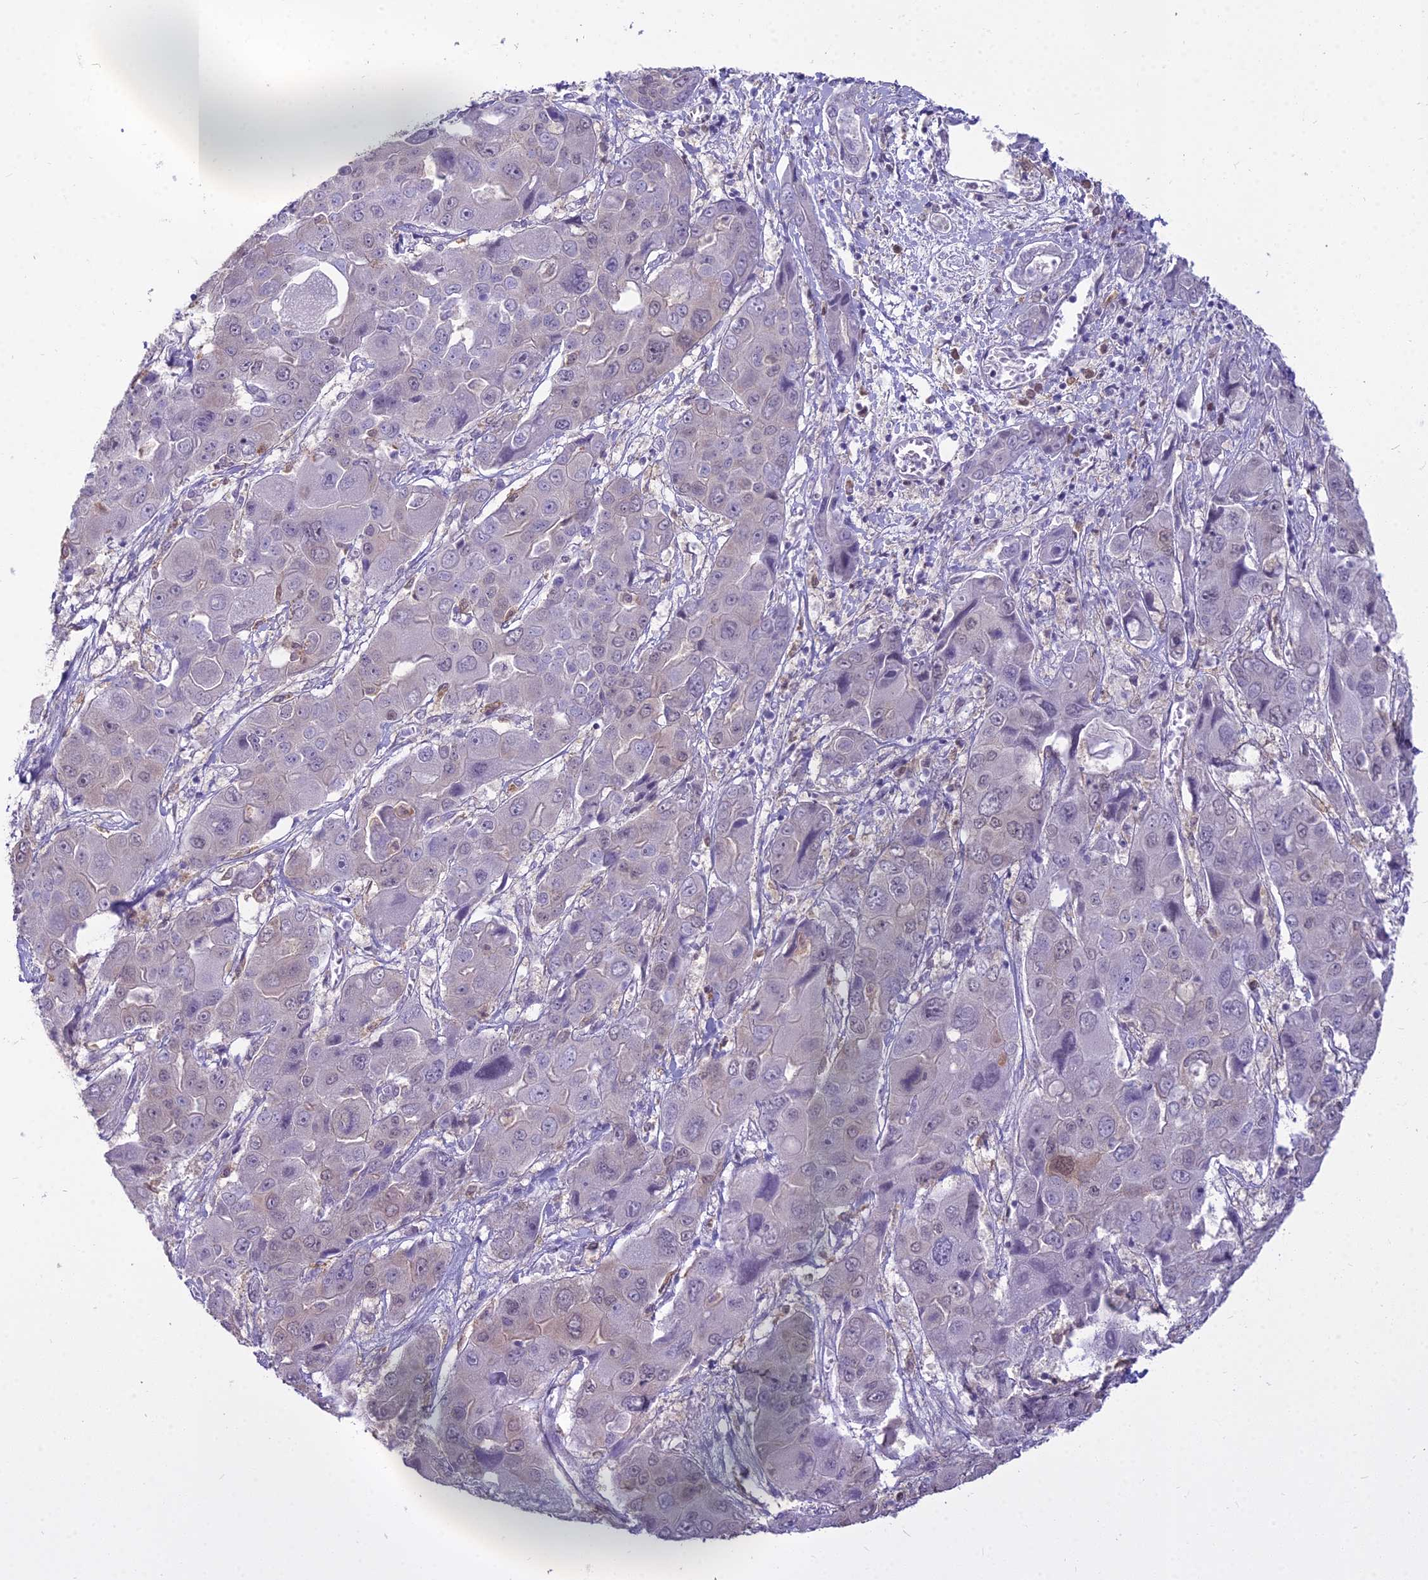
{"staining": {"intensity": "negative", "quantity": "none", "location": "none"}, "tissue": "liver cancer", "cell_type": "Tumor cells", "image_type": "cancer", "snomed": [{"axis": "morphology", "description": "Cholangiocarcinoma"}, {"axis": "topography", "description": "Liver"}], "caption": "IHC of cholangiocarcinoma (liver) demonstrates no staining in tumor cells.", "gene": "BLNK", "patient": {"sex": "male", "age": 67}}